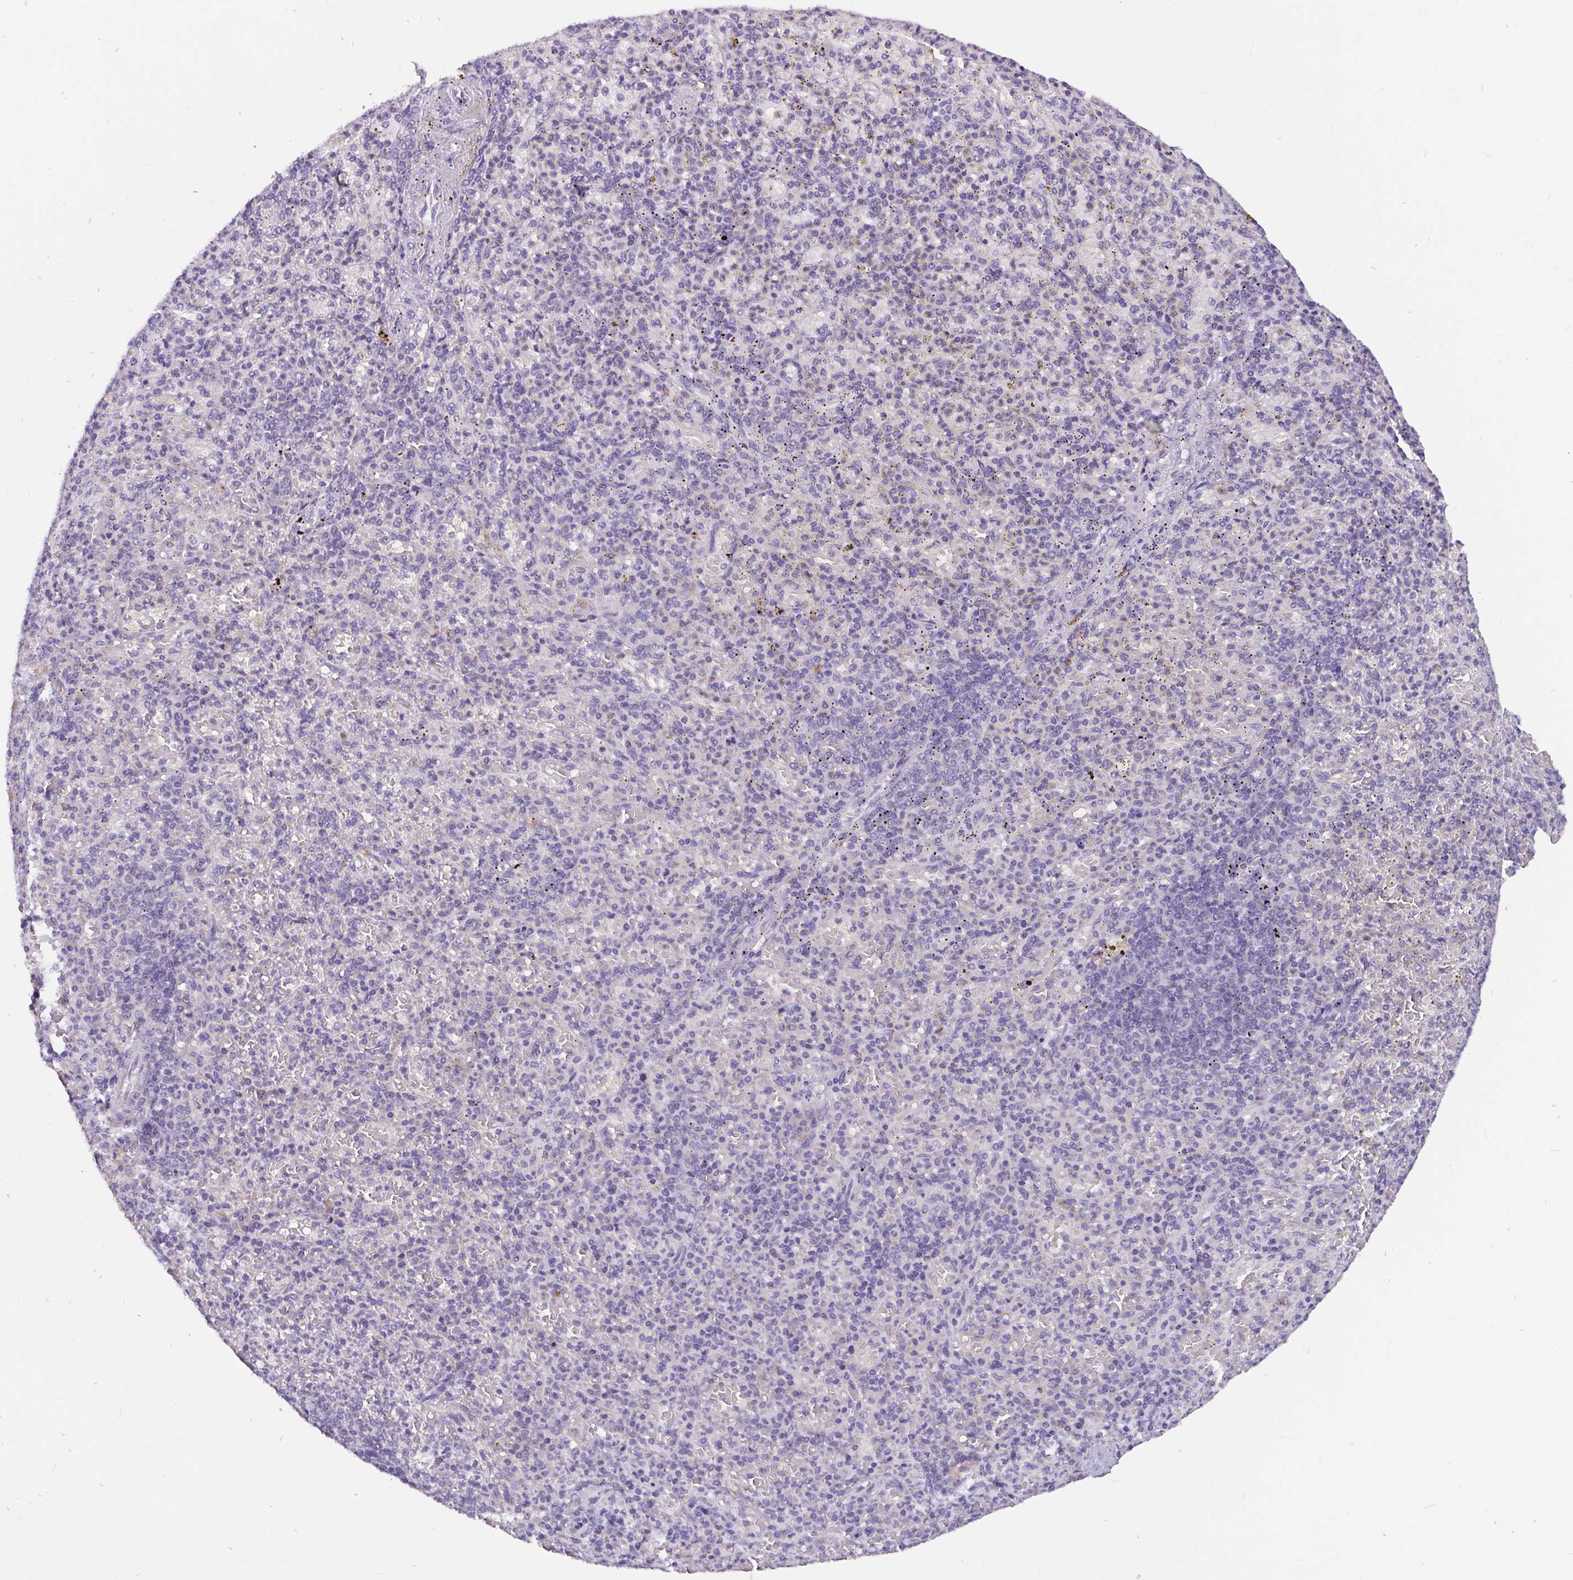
{"staining": {"intensity": "negative", "quantity": "none", "location": "none"}, "tissue": "spleen", "cell_type": "Cells in red pulp", "image_type": "normal", "snomed": [{"axis": "morphology", "description": "Normal tissue, NOS"}, {"axis": "topography", "description": "Spleen"}], "caption": "High power microscopy image of an immunohistochemistry (IHC) image of normal spleen, revealing no significant staining in cells in red pulp.", "gene": "ADAMTS6", "patient": {"sex": "female", "age": 74}}